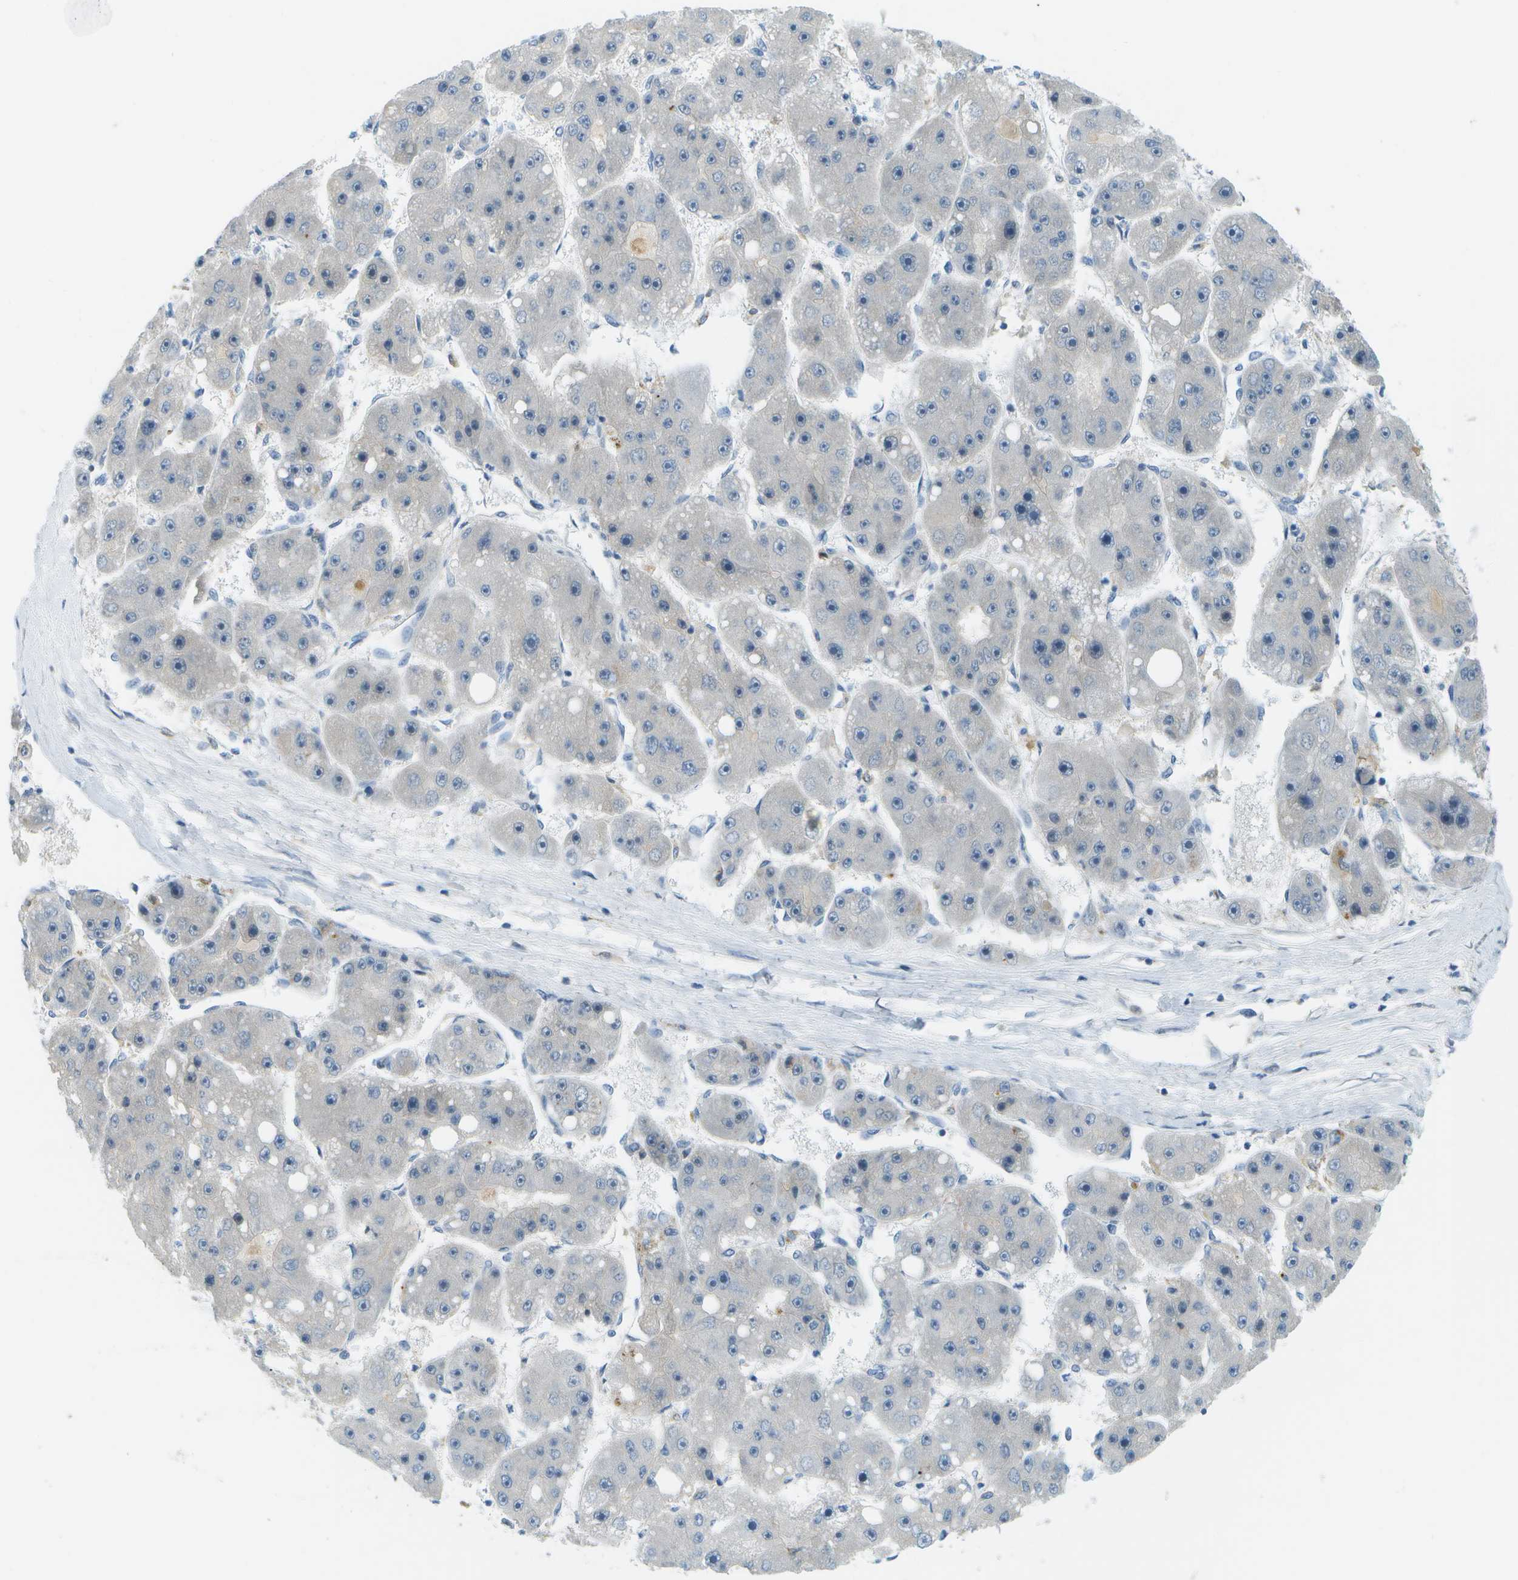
{"staining": {"intensity": "negative", "quantity": "none", "location": "none"}, "tissue": "liver cancer", "cell_type": "Tumor cells", "image_type": "cancer", "snomed": [{"axis": "morphology", "description": "Carcinoma, Hepatocellular, NOS"}, {"axis": "topography", "description": "Liver"}], "caption": "High magnification brightfield microscopy of liver hepatocellular carcinoma stained with DAB (brown) and counterstained with hematoxylin (blue): tumor cells show no significant positivity.", "gene": "CDH23", "patient": {"sex": "female", "age": 61}}